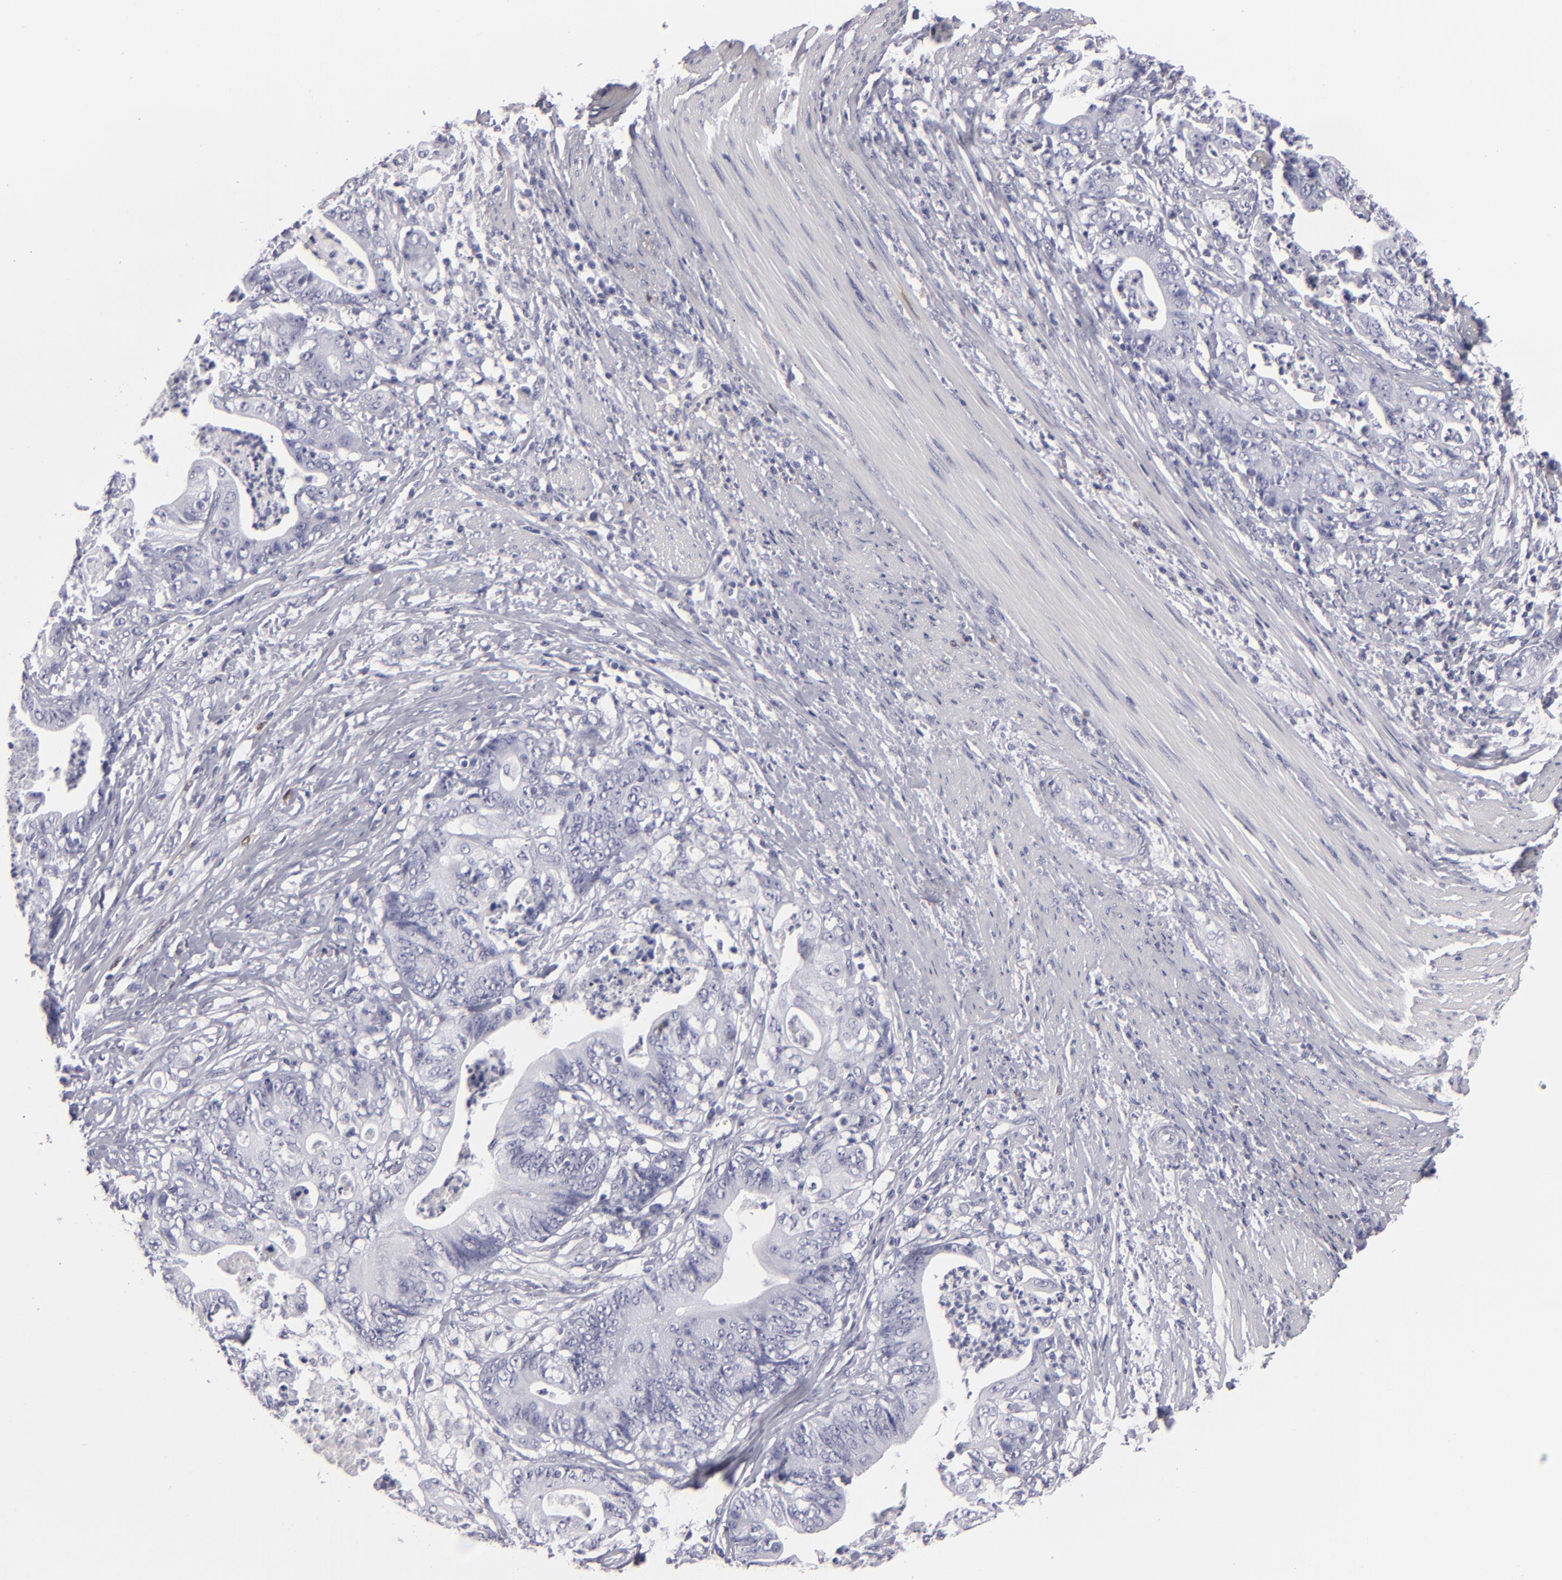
{"staining": {"intensity": "negative", "quantity": "none", "location": "none"}, "tissue": "stomach cancer", "cell_type": "Tumor cells", "image_type": "cancer", "snomed": [{"axis": "morphology", "description": "Adenocarcinoma, NOS"}, {"axis": "topography", "description": "Stomach, lower"}], "caption": "Adenocarcinoma (stomach) stained for a protein using immunohistochemistry demonstrates no positivity tumor cells.", "gene": "F13A1", "patient": {"sex": "female", "age": 86}}